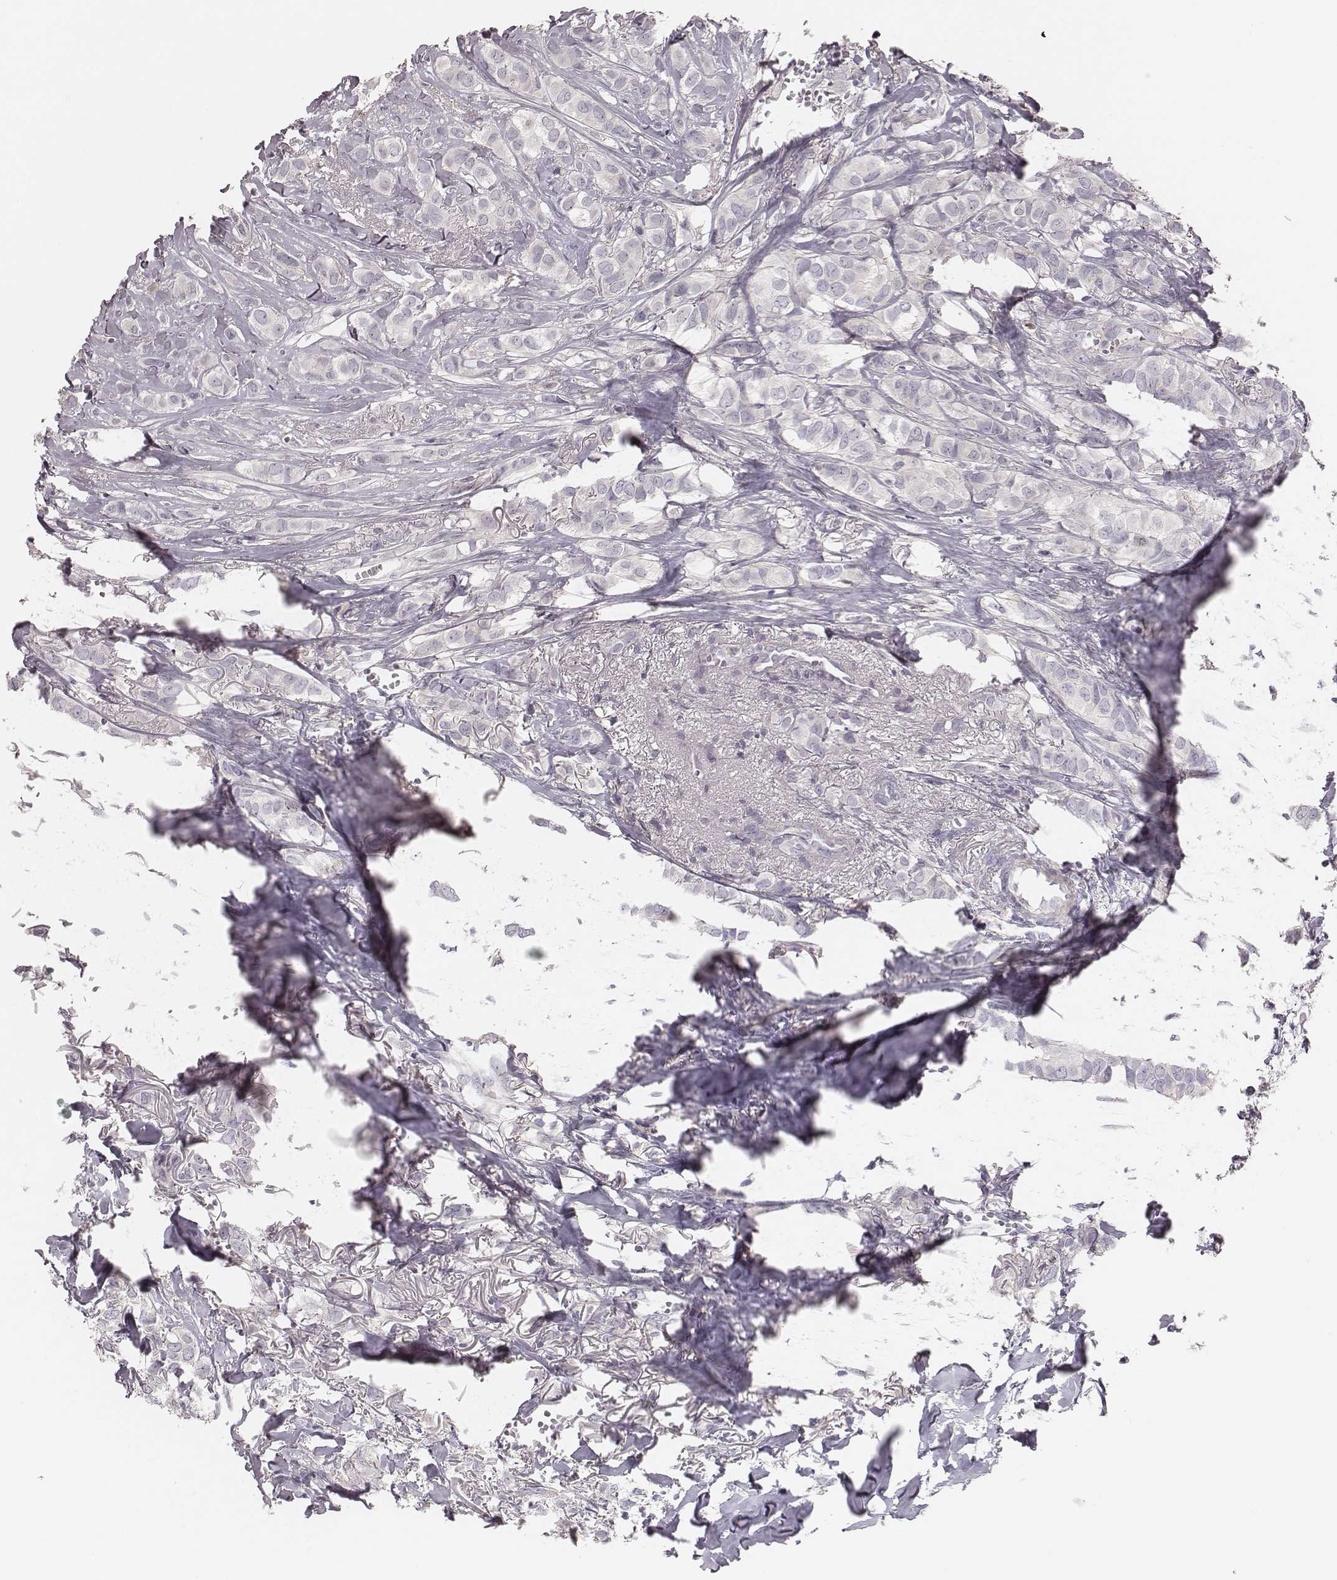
{"staining": {"intensity": "negative", "quantity": "none", "location": "none"}, "tissue": "breast cancer", "cell_type": "Tumor cells", "image_type": "cancer", "snomed": [{"axis": "morphology", "description": "Duct carcinoma"}, {"axis": "topography", "description": "Breast"}], "caption": "IHC photomicrograph of neoplastic tissue: human breast cancer stained with DAB shows no significant protein expression in tumor cells.", "gene": "SDCBP2", "patient": {"sex": "female", "age": 85}}